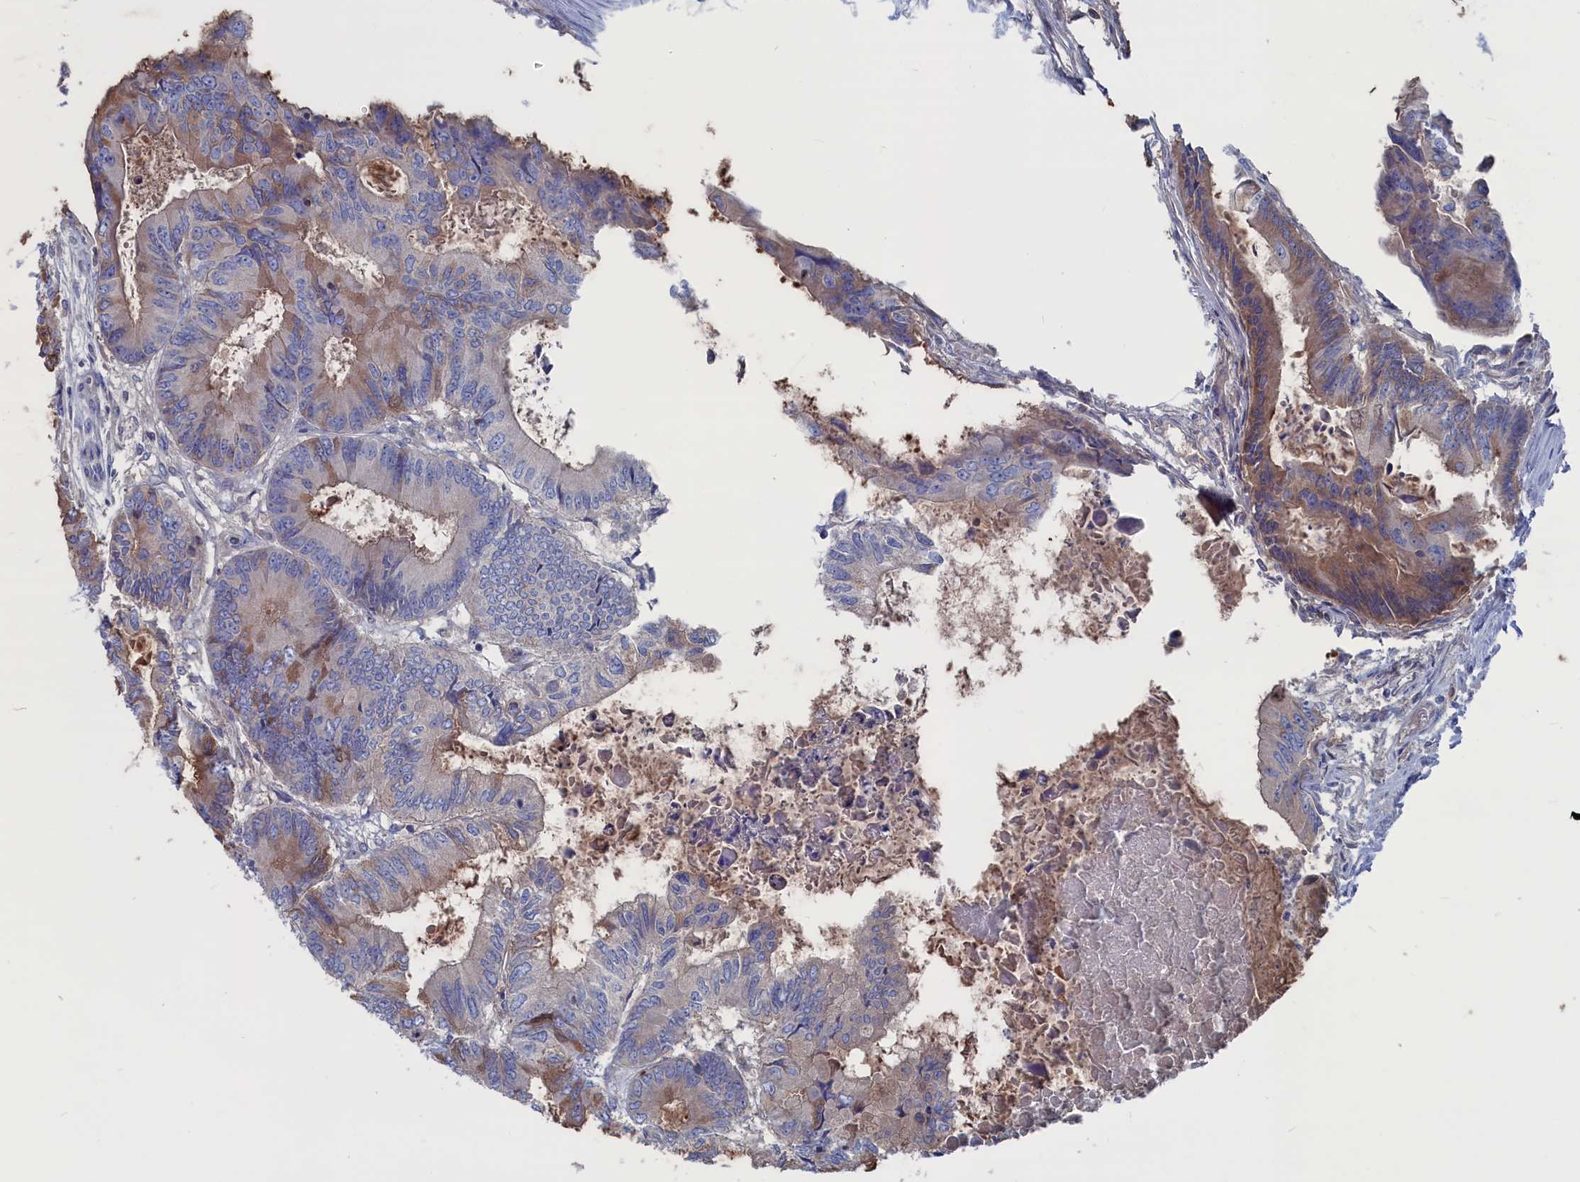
{"staining": {"intensity": "moderate", "quantity": "<25%", "location": "cytoplasmic/membranous"}, "tissue": "colorectal cancer", "cell_type": "Tumor cells", "image_type": "cancer", "snomed": [{"axis": "morphology", "description": "Adenocarcinoma, NOS"}, {"axis": "topography", "description": "Colon"}], "caption": "Tumor cells show low levels of moderate cytoplasmic/membranous positivity in approximately <25% of cells in adenocarcinoma (colorectal).", "gene": "CEND1", "patient": {"sex": "male", "age": 85}}